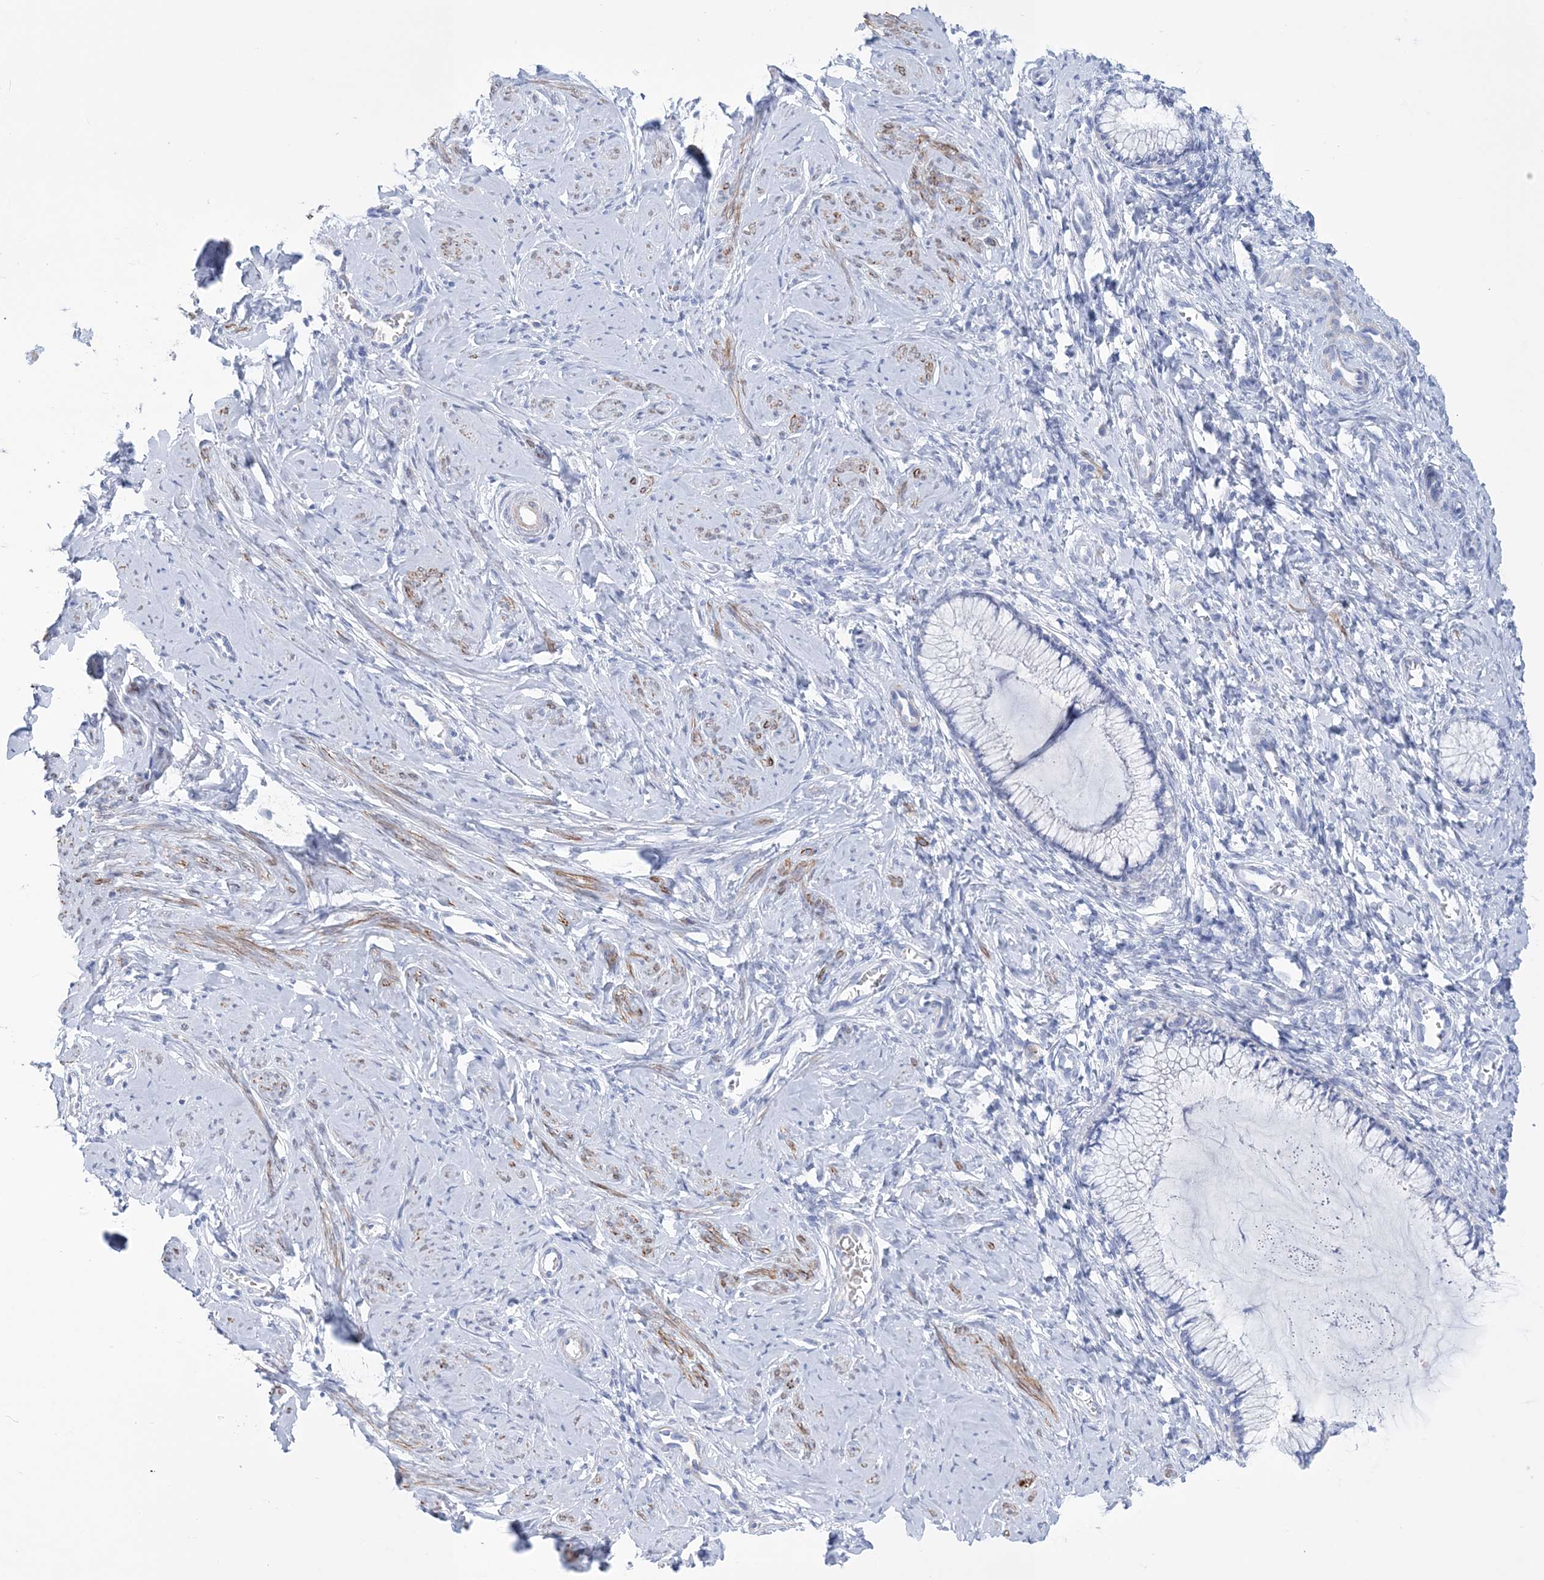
{"staining": {"intensity": "negative", "quantity": "none", "location": "none"}, "tissue": "cervix", "cell_type": "Glandular cells", "image_type": "normal", "snomed": [{"axis": "morphology", "description": "Normal tissue, NOS"}, {"axis": "morphology", "description": "Adenocarcinoma, NOS"}, {"axis": "topography", "description": "Cervix"}], "caption": "A photomicrograph of cervix stained for a protein exhibits no brown staining in glandular cells.", "gene": "WDR74", "patient": {"sex": "female", "age": 29}}